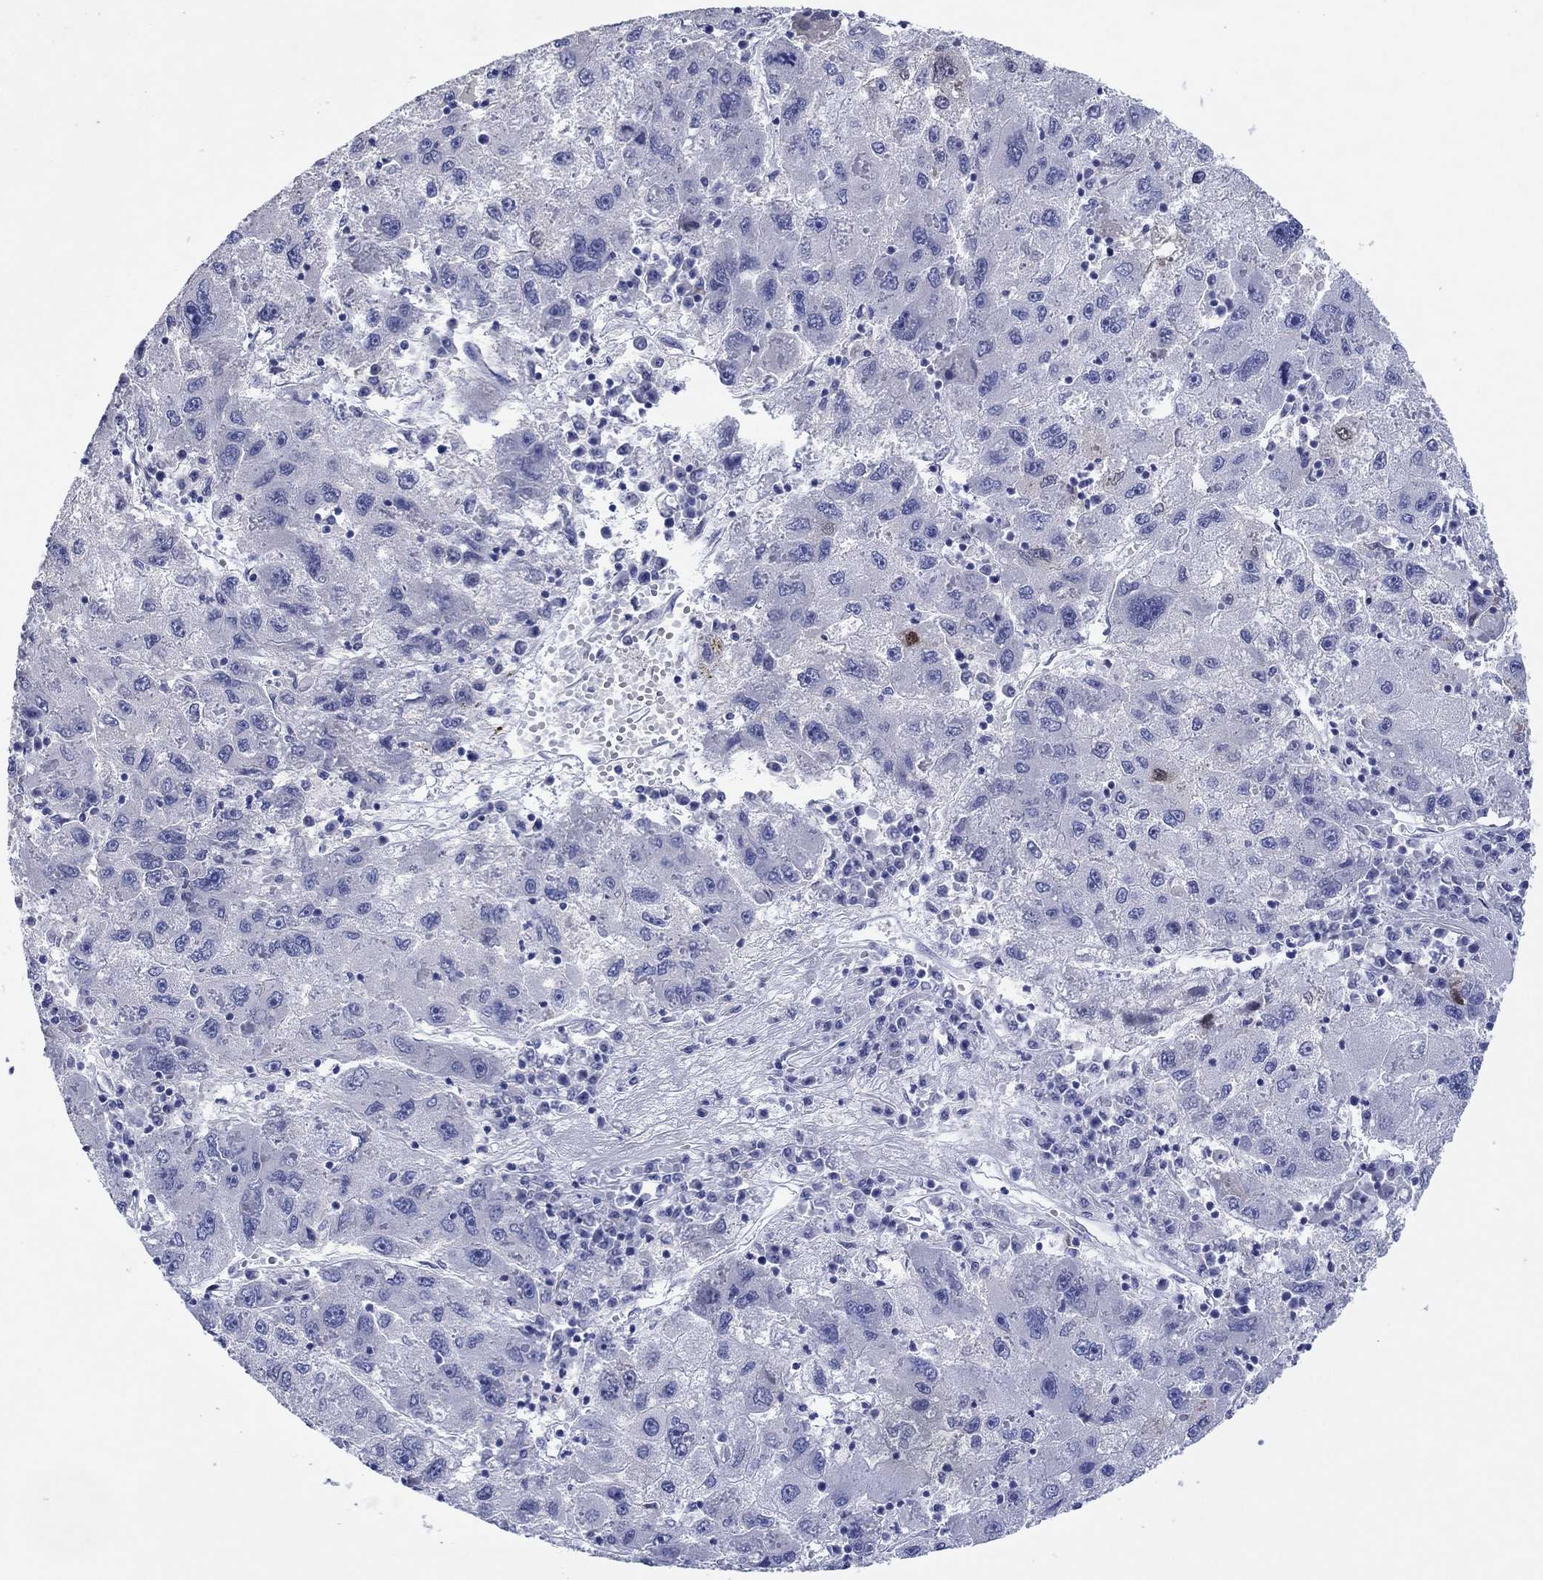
{"staining": {"intensity": "negative", "quantity": "none", "location": "none"}, "tissue": "liver cancer", "cell_type": "Tumor cells", "image_type": "cancer", "snomed": [{"axis": "morphology", "description": "Carcinoma, Hepatocellular, NOS"}, {"axis": "topography", "description": "Liver"}], "caption": "IHC photomicrograph of neoplastic tissue: liver cancer (hepatocellular carcinoma) stained with DAB (3,3'-diaminobenzidine) reveals no significant protein expression in tumor cells. (Immunohistochemistry, brightfield microscopy, high magnification).", "gene": "HDC", "patient": {"sex": "male", "age": 75}}